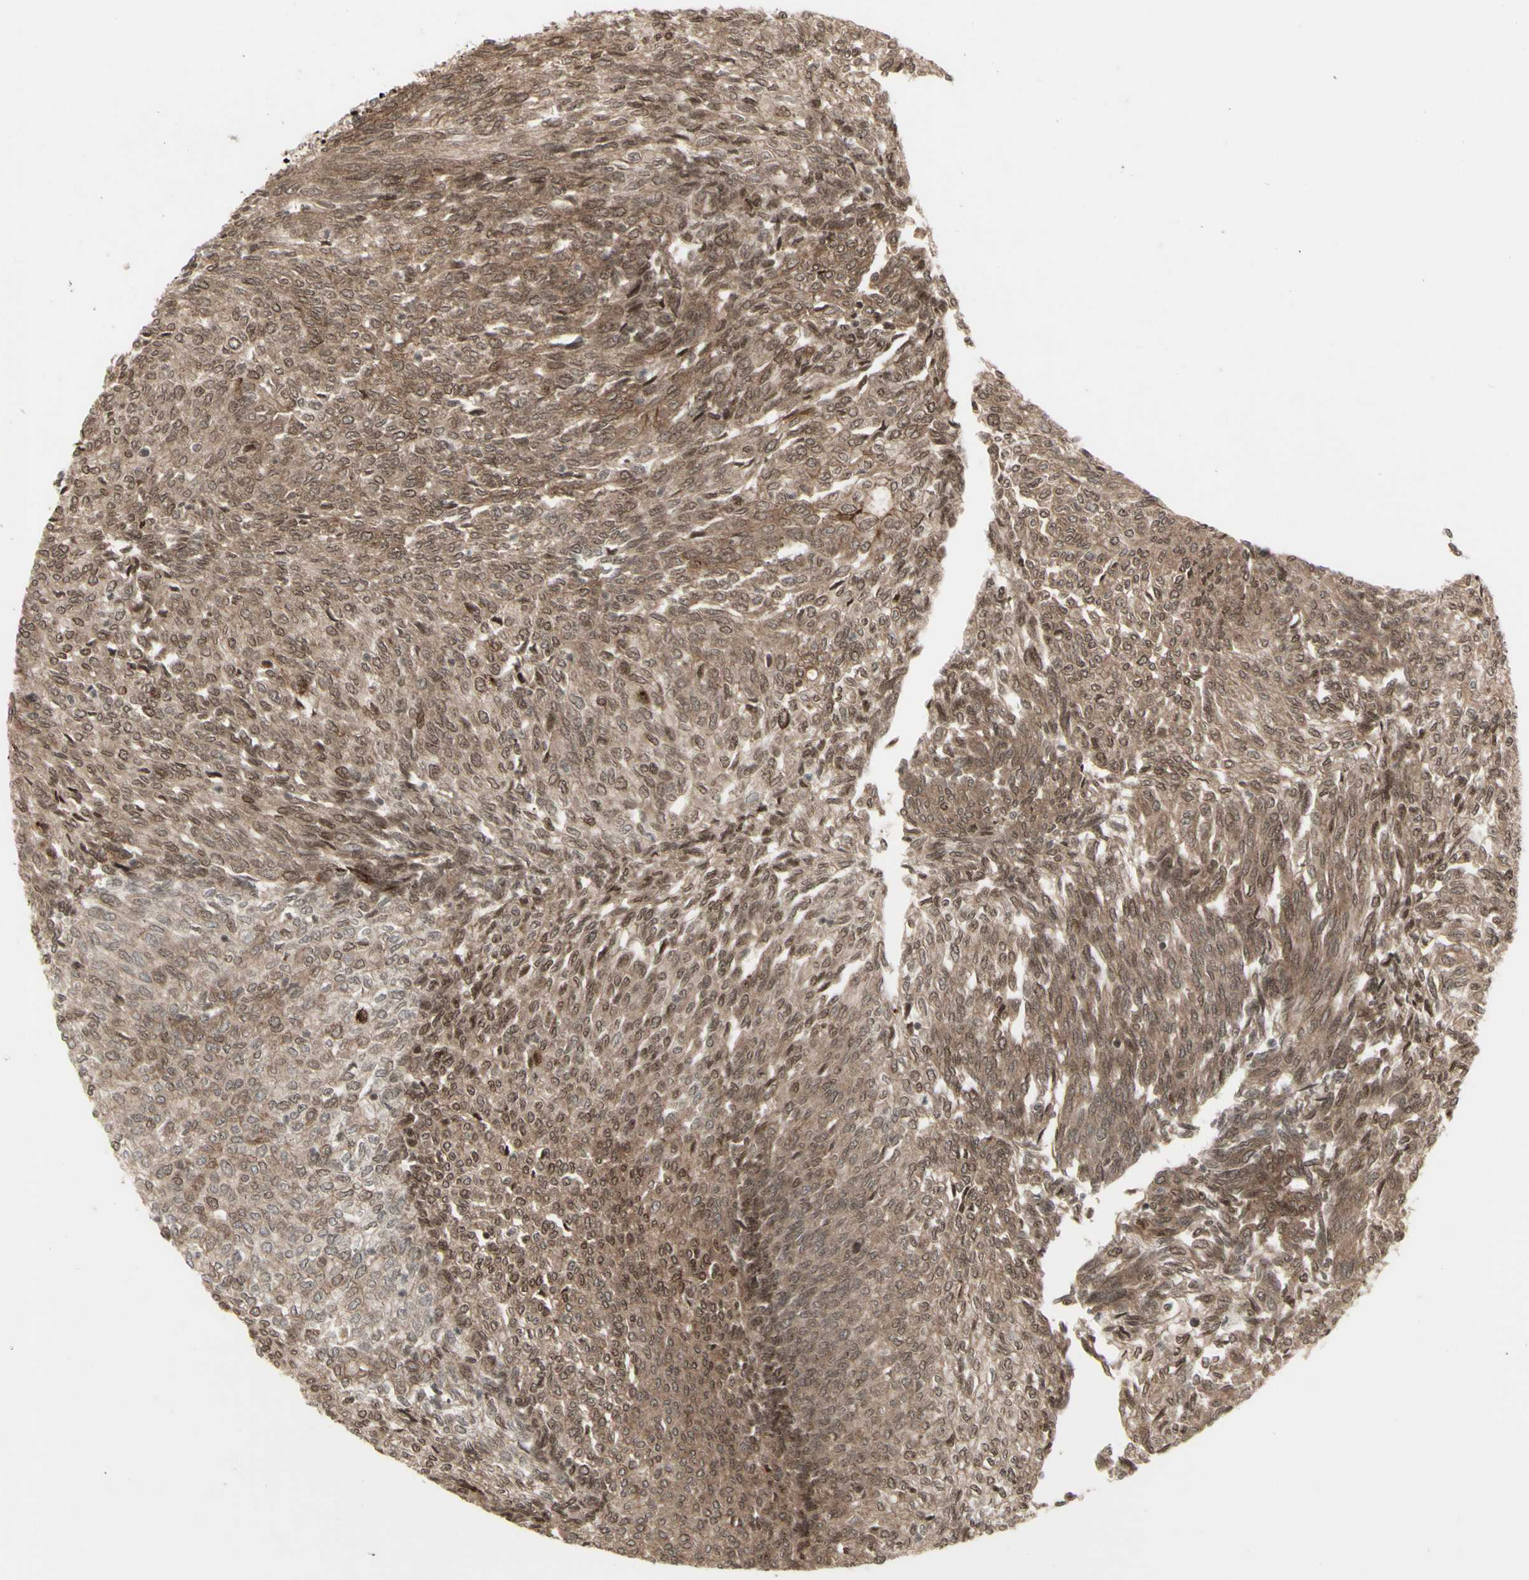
{"staining": {"intensity": "moderate", "quantity": ">75%", "location": "cytoplasmic/membranous,nuclear"}, "tissue": "urothelial cancer", "cell_type": "Tumor cells", "image_type": "cancer", "snomed": [{"axis": "morphology", "description": "Urothelial carcinoma, Low grade"}, {"axis": "topography", "description": "Urinary bladder"}], "caption": "High-magnification brightfield microscopy of low-grade urothelial carcinoma stained with DAB (brown) and counterstained with hematoxylin (blue). tumor cells exhibit moderate cytoplasmic/membranous and nuclear expression is appreciated in about>75% of cells.", "gene": "CBX1", "patient": {"sex": "female", "age": 79}}